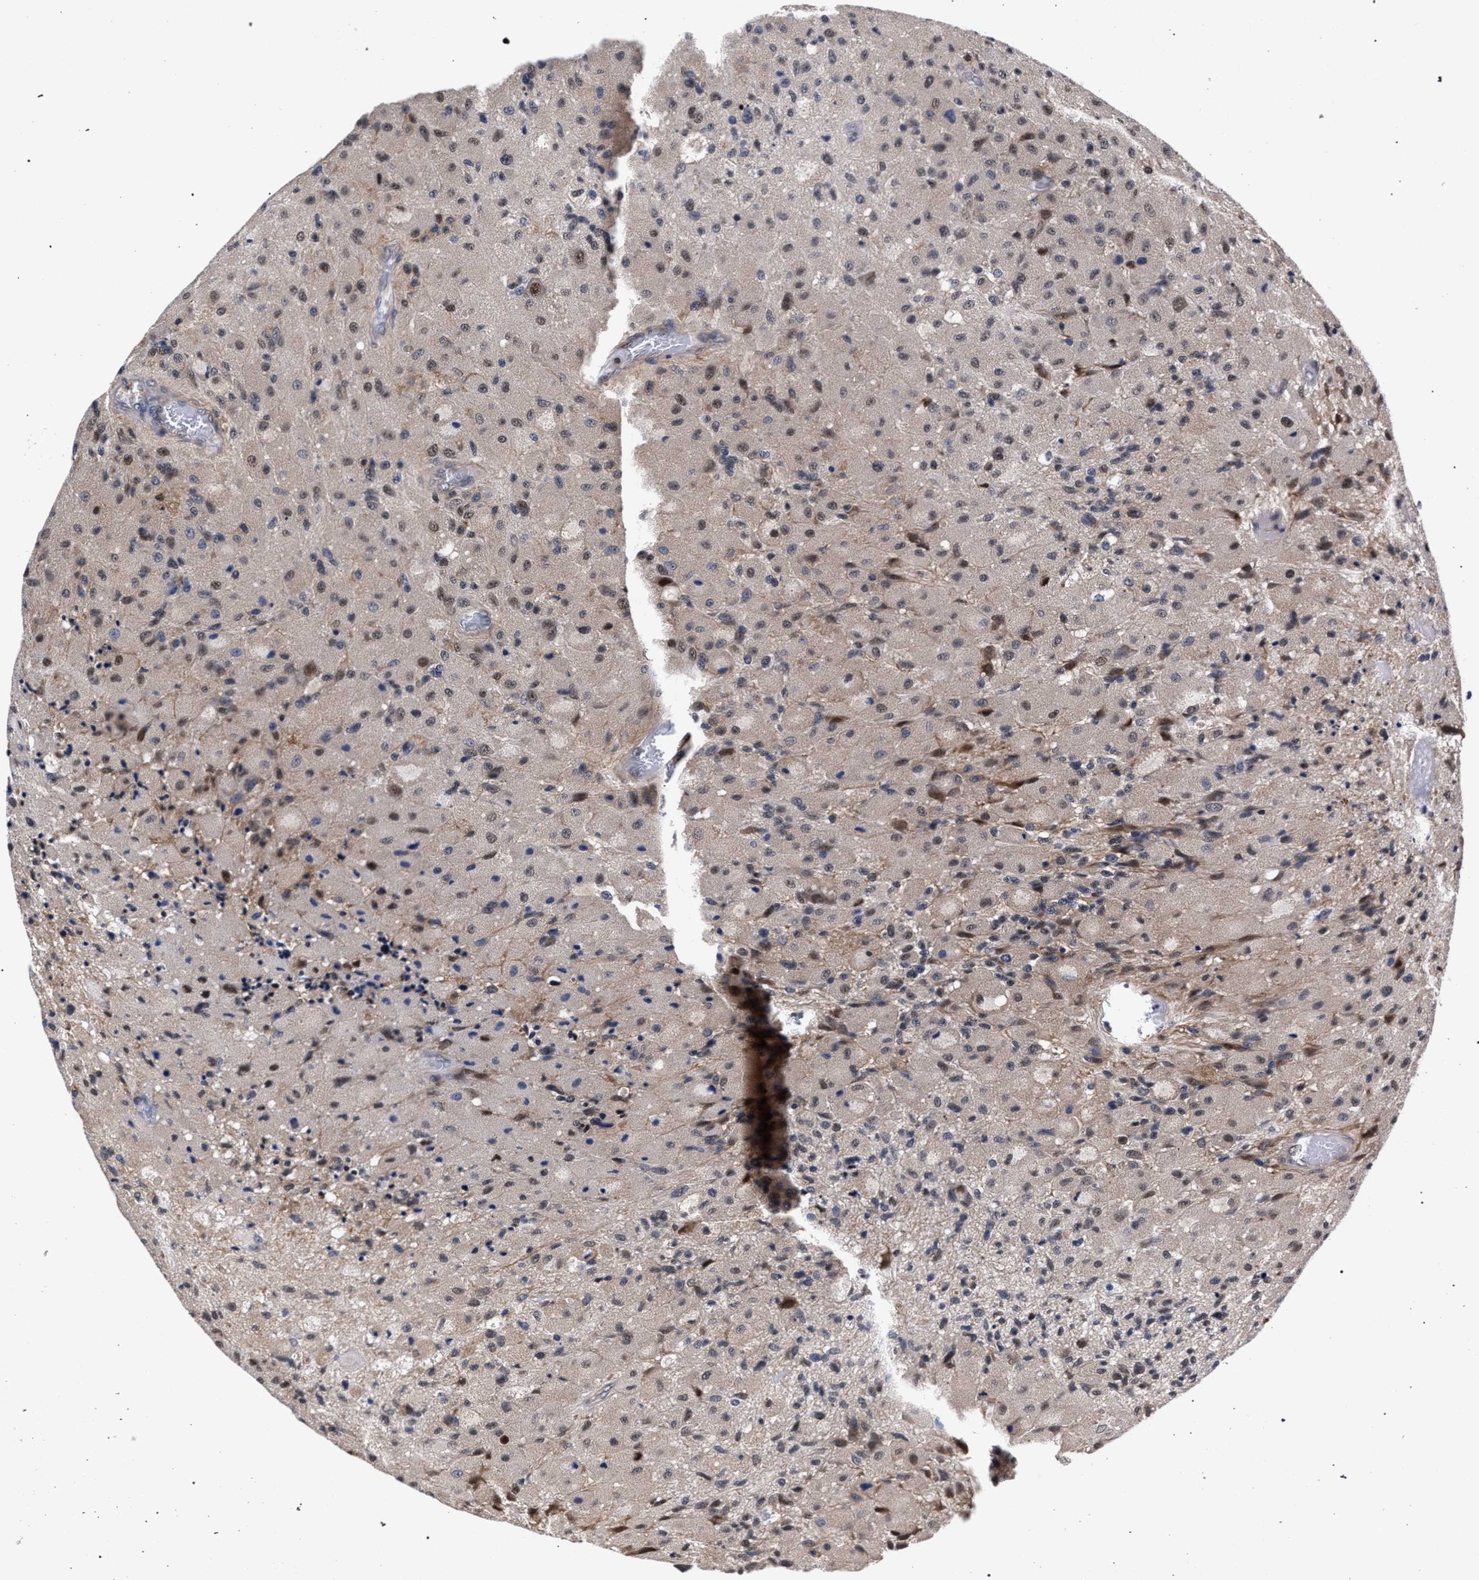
{"staining": {"intensity": "weak", "quantity": ">75%", "location": "nuclear"}, "tissue": "glioma", "cell_type": "Tumor cells", "image_type": "cancer", "snomed": [{"axis": "morphology", "description": "Normal tissue, NOS"}, {"axis": "morphology", "description": "Glioma, malignant, High grade"}, {"axis": "topography", "description": "Cerebral cortex"}], "caption": "An immunohistochemistry histopathology image of tumor tissue is shown. Protein staining in brown labels weak nuclear positivity in glioma within tumor cells. (brown staining indicates protein expression, while blue staining denotes nuclei).", "gene": "ZNF462", "patient": {"sex": "male", "age": 77}}